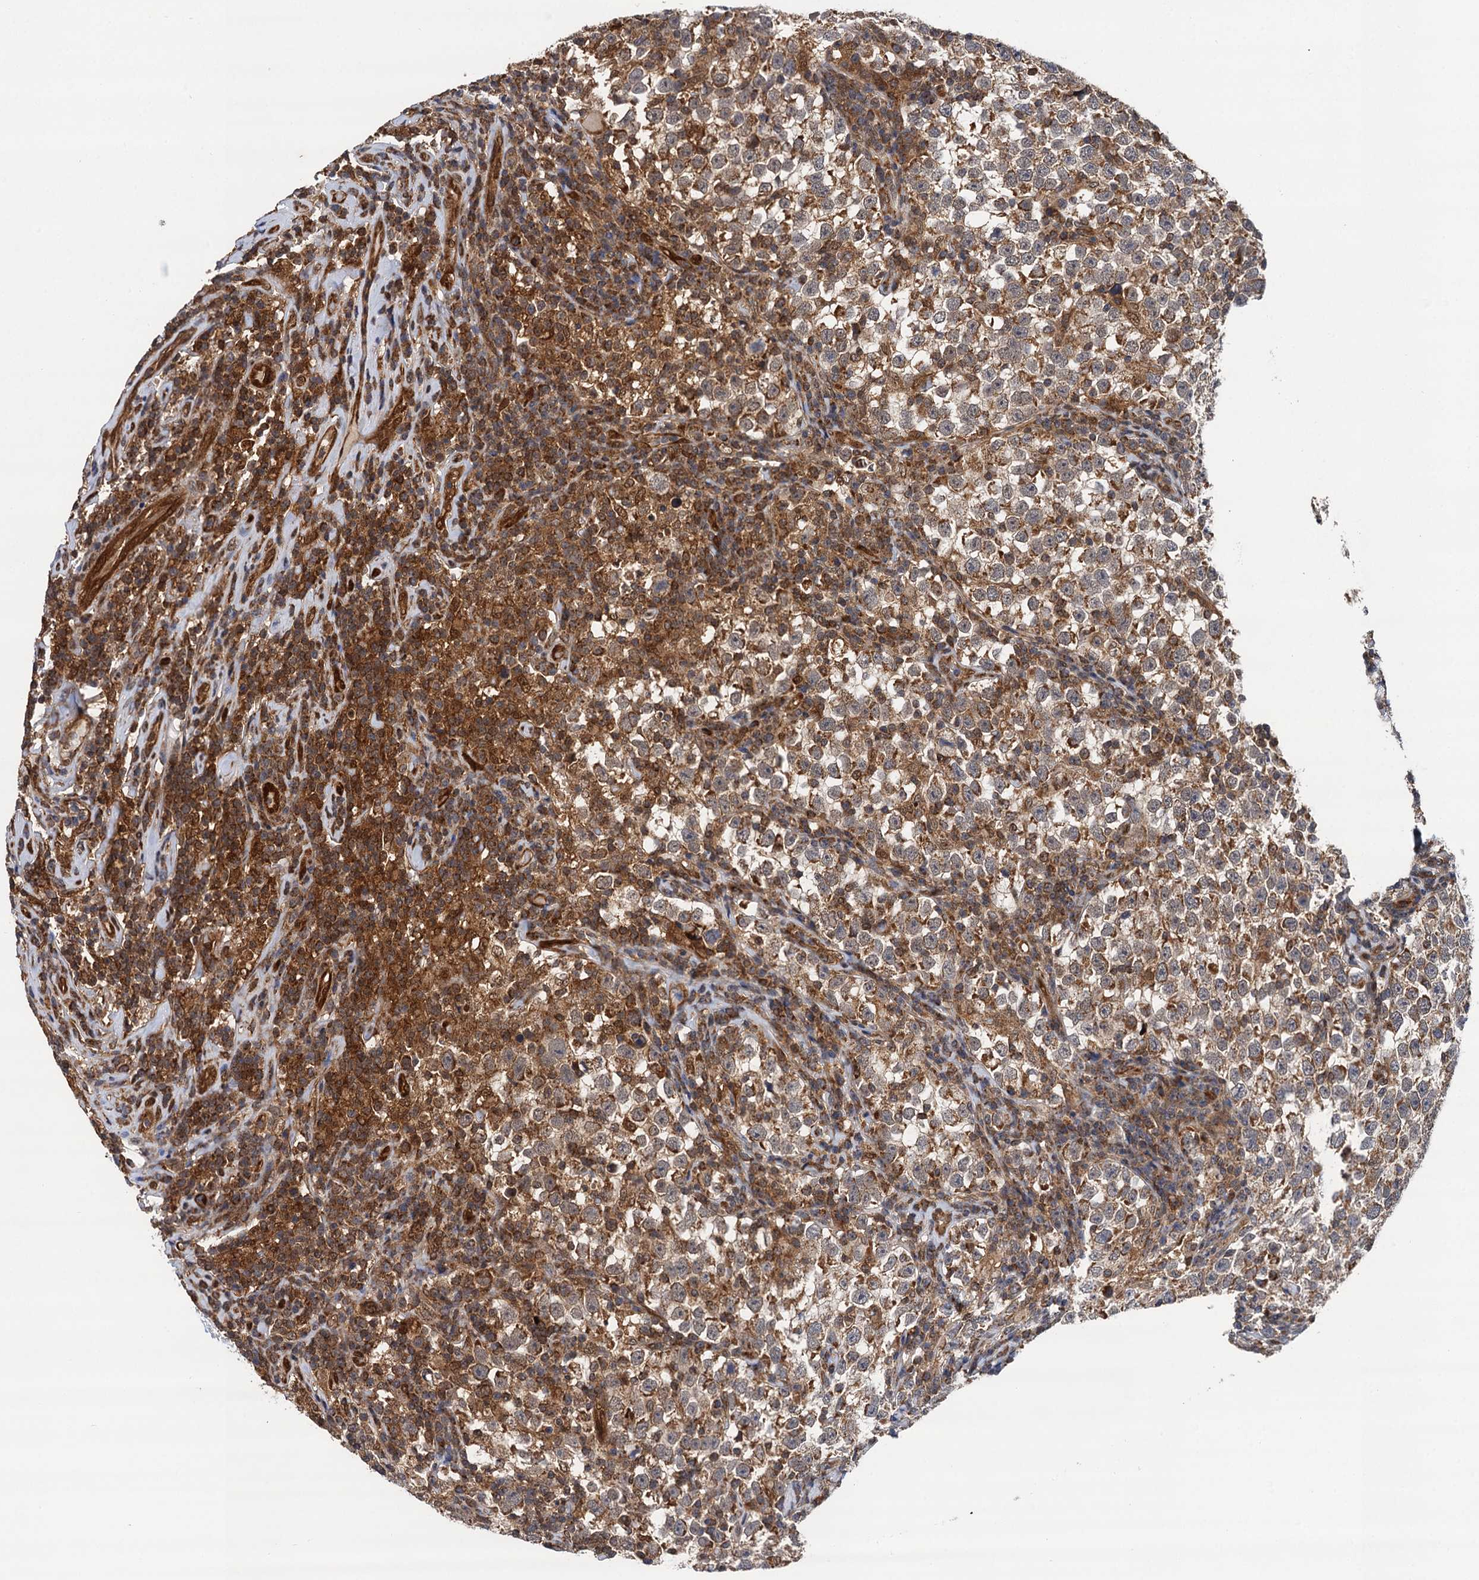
{"staining": {"intensity": "moderate", "quantity": ">75%", "location": "cytoplasmic/membranous"}, "tissue": "testis cancer", "cell_type": "Tumor cells", "image_type": "cancer", "snomed": [{"axis": "morphology", "description": "Normal tissue, NOS"}, {"axis": "morphology", "description": "Seminoma, NOS"}, {"axis": "topography", "description": "Testis"}], "caption": "A medium amount of moderate cytoplasmic/membranous expression is present in about >75% of tumor cells in testis cancer tissue.", "gene": "CMPK2", "patient": {"sex": "male", "age": 43}}